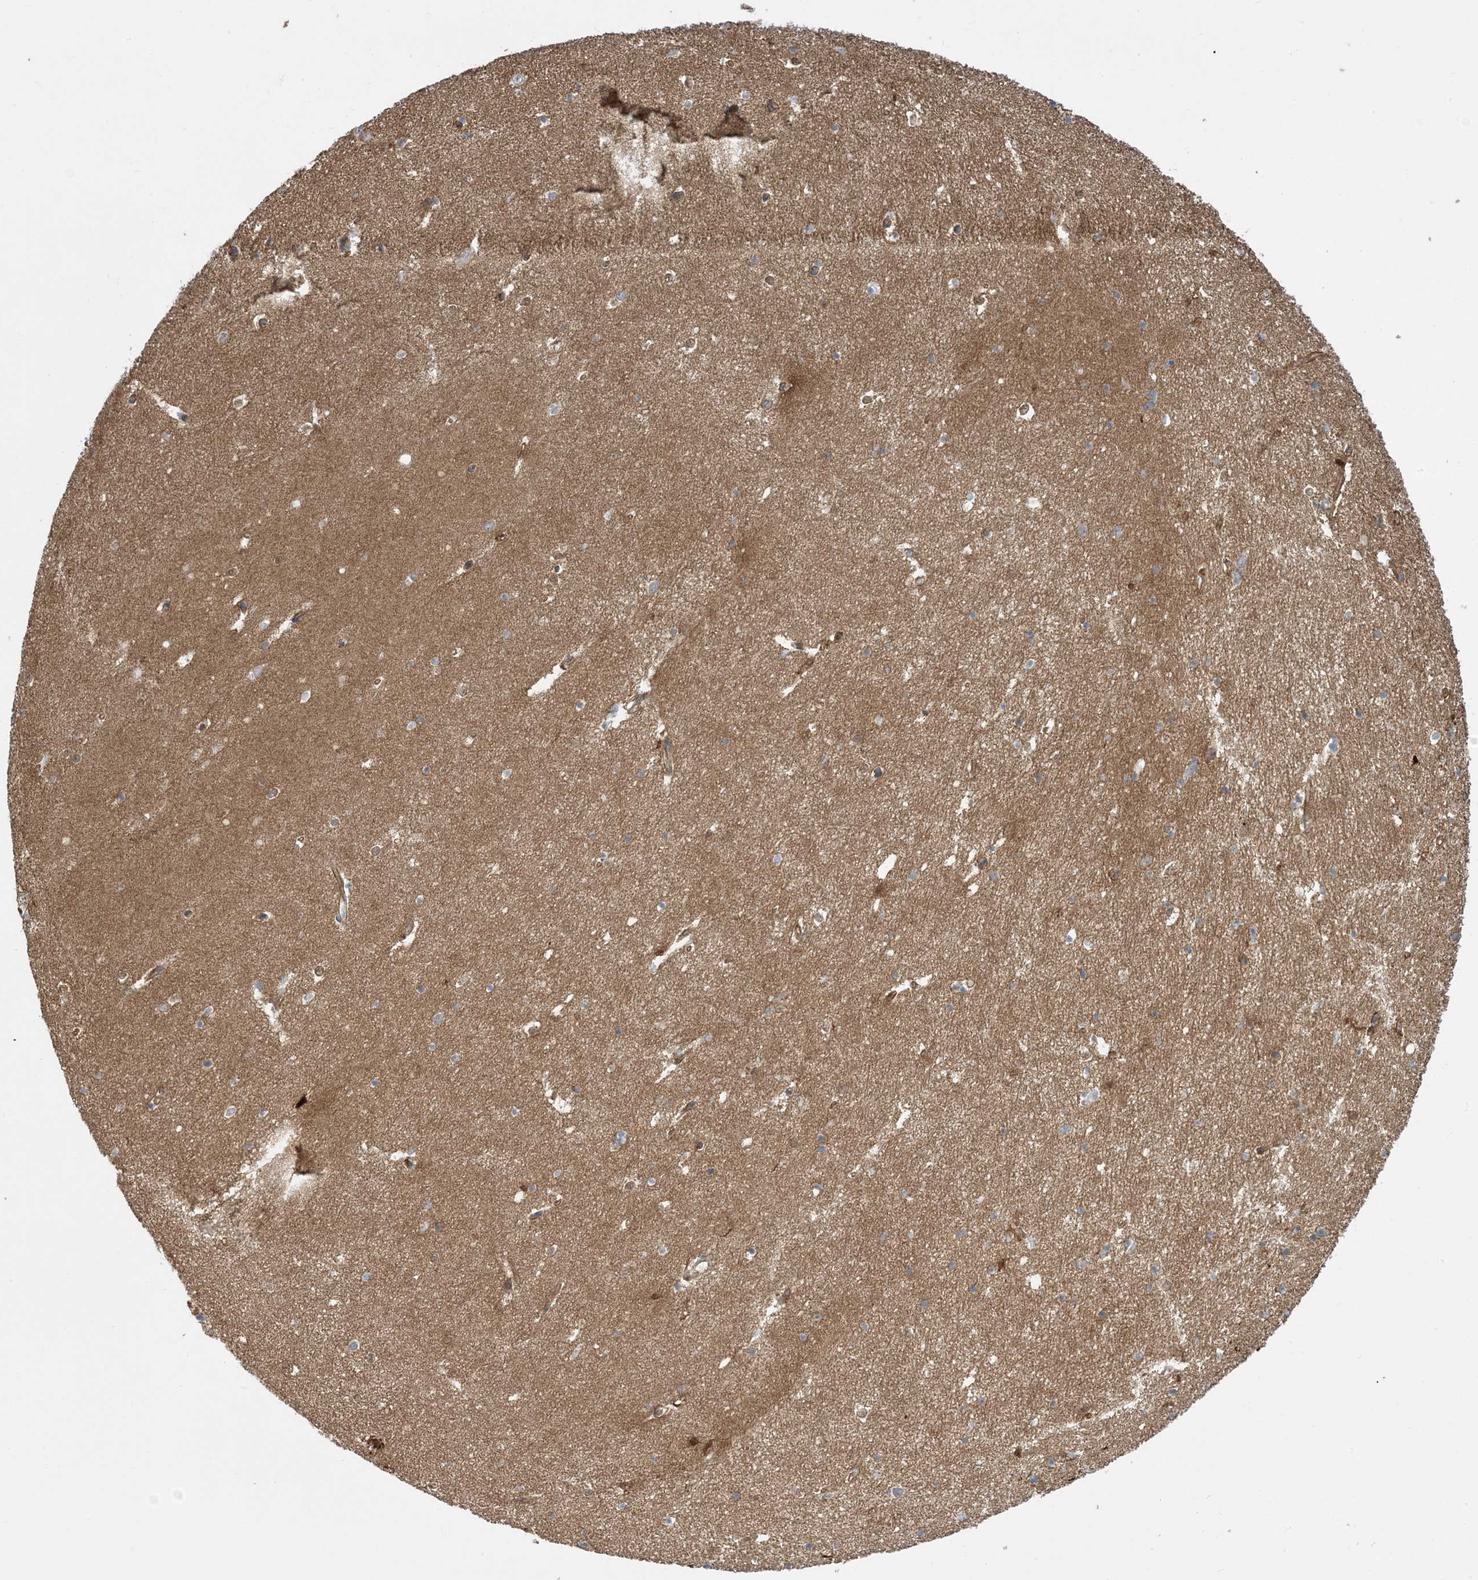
{"staining": {"intensity": "weak", "quantity": "<25%", "location": "cytoplasmic/membranous"}, "tissue": "hippocampus", "cell_type": "Glial cells", "image_type": "normal", "snomed": [{"axis": "morphology", "description": "Normal tissue, NOS"}, {"axis": "topography", "description": "Hippocampus"}], "caption": "Immunohistochemical staining of unremarkable hippocampus exhibits no significant expression in glial cells.", "gene": "AOC1", "patient": {"sex": "female", "age": 64}}